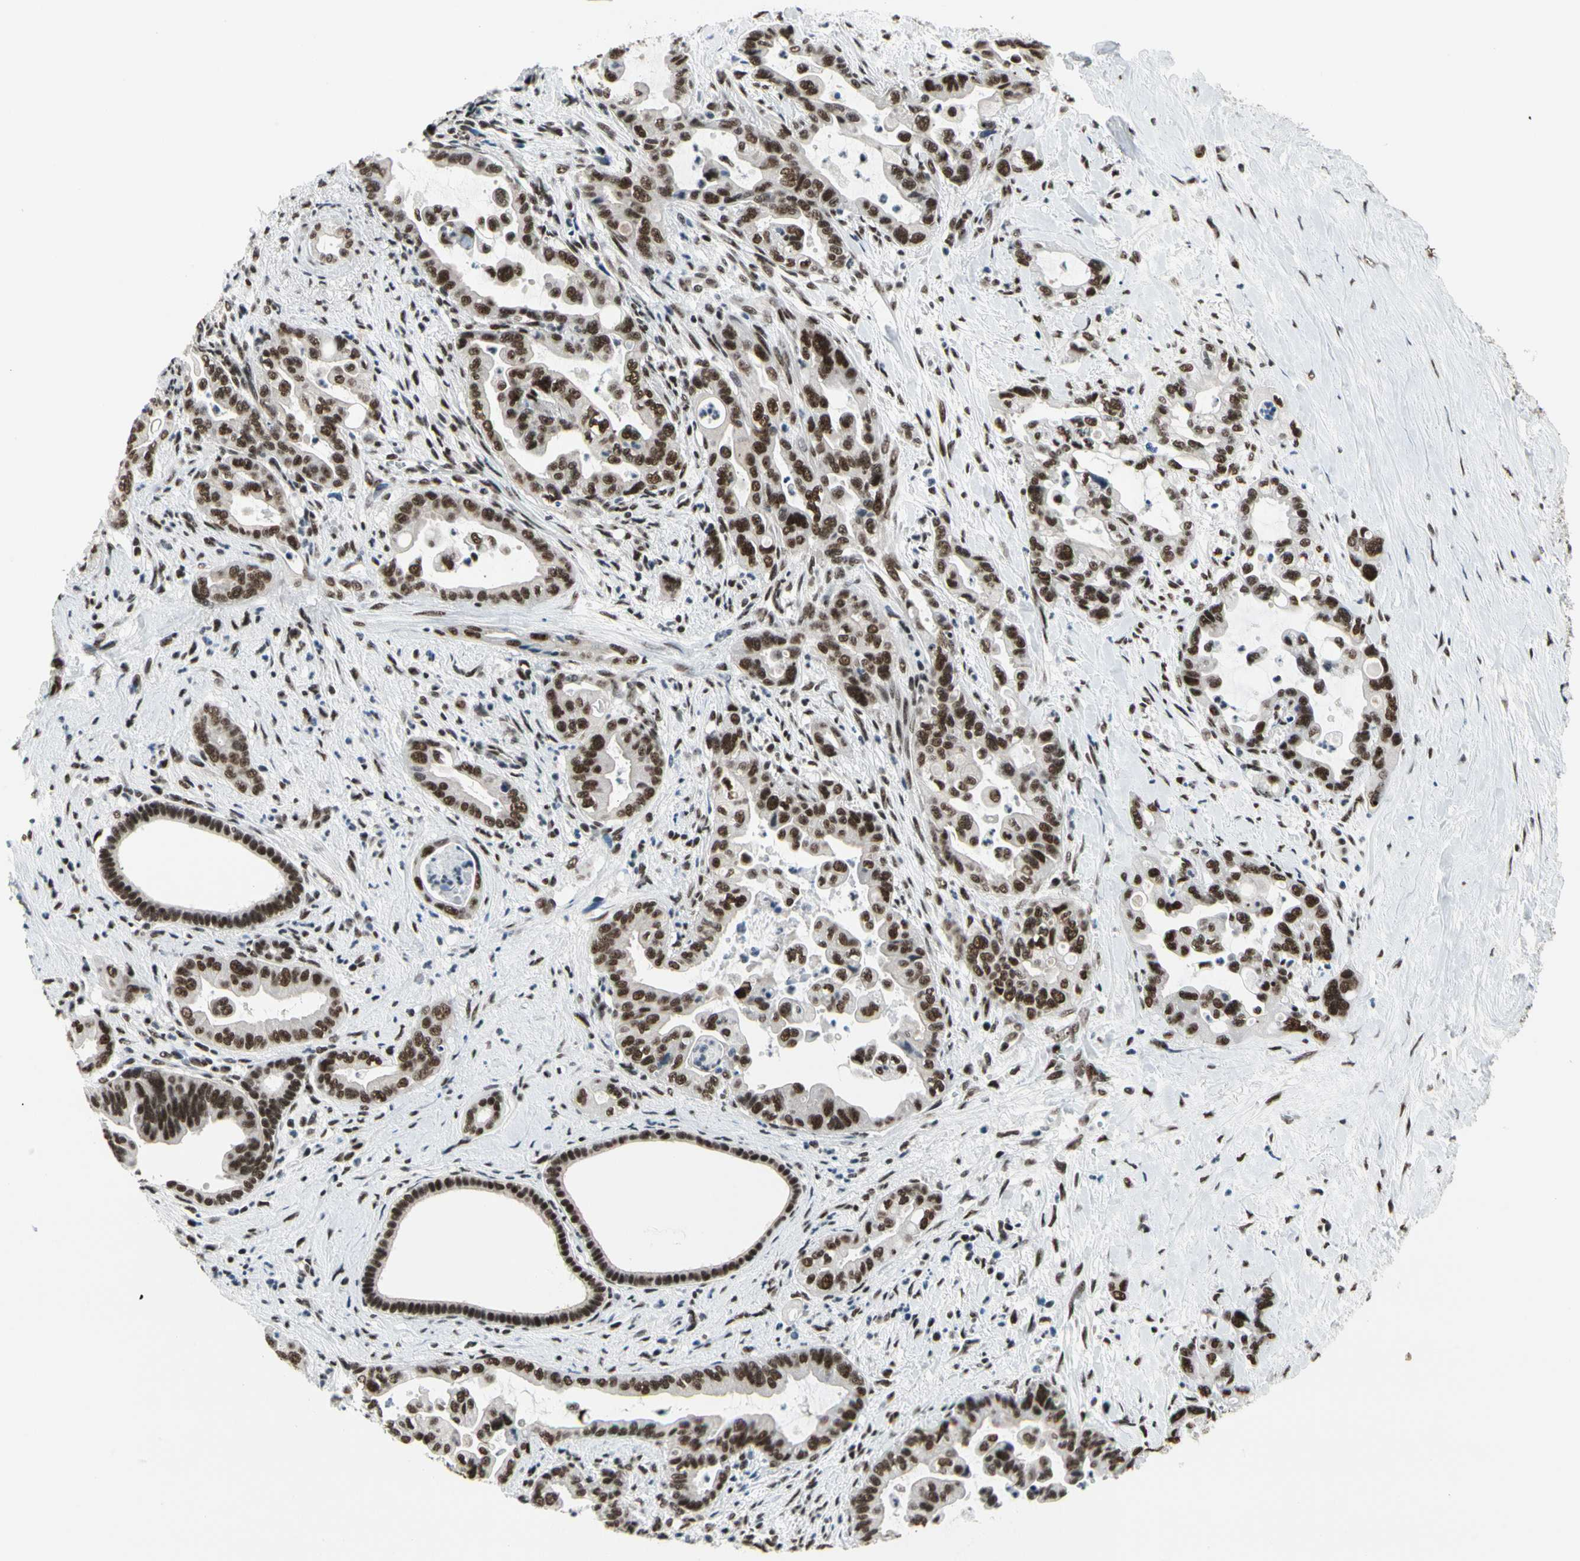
{"staining": {"intensity": "strong", "quantity": ">75%", "location": "nuclear"}, "tissue": "pancreatic cancer", "cell_type": "Tumor cells", "image_type": "cancer", "snomed": [{"axis": "morphology", "description": "Adenocarcinoma, NOS"}, {"axis": "topography", "description": "Pancreas"}], "caption": "An immunohistochemistry histopathology image of tumor tissue is shown. Protein staining in brown highlights strong nuclear positivity in pancreatic cancer within tumor cells.", "gene": "SRSF11", "patient": {"sex": "male", "age": 70}}